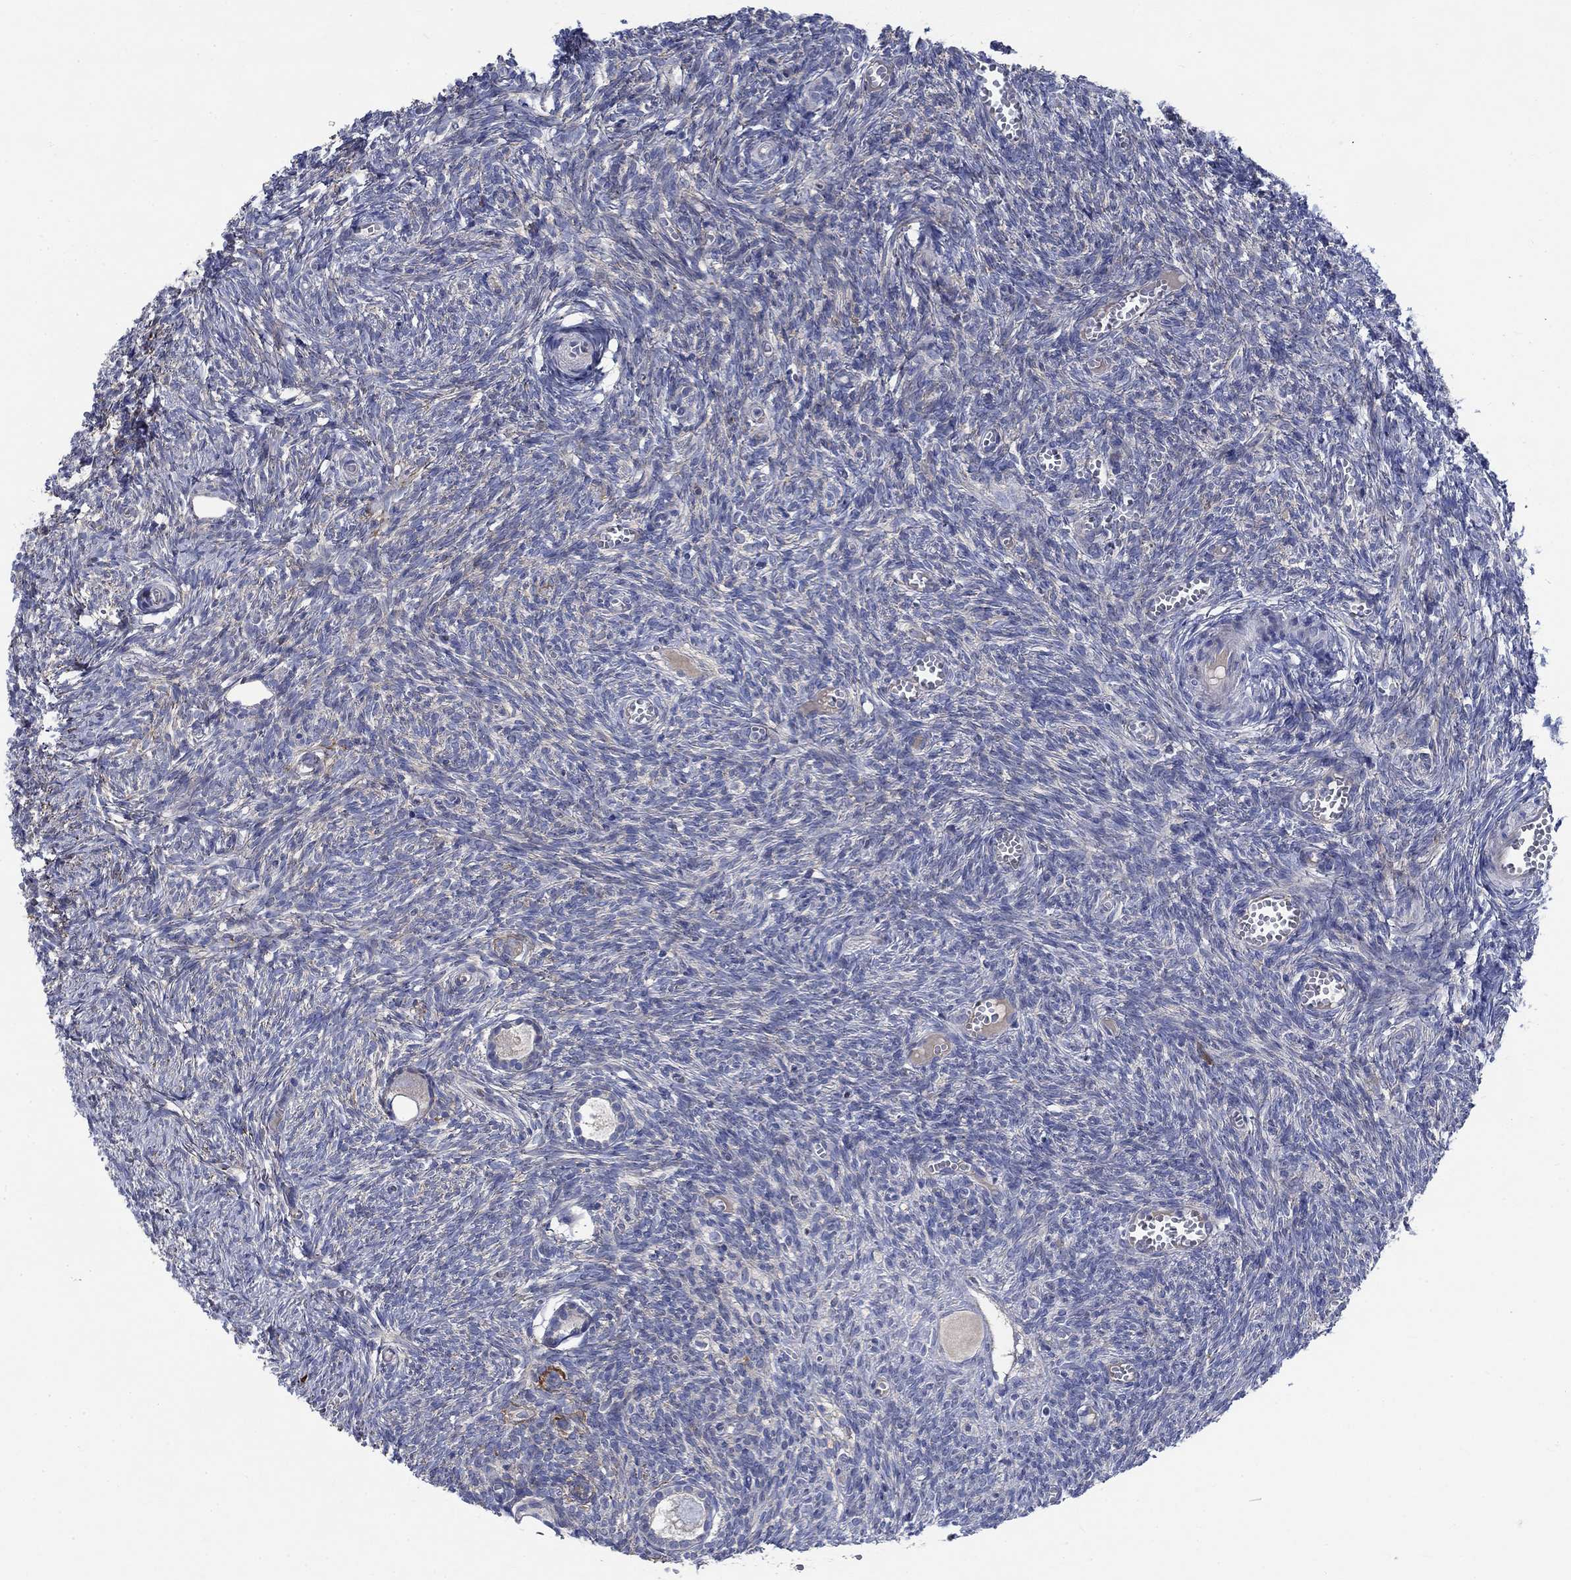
{"staining": {"intensity": "negative", "quantity": "none", "location": "none"}, "tissue": "ovary", "cell_type": "Follicle cells", "image_type": "normal", "snomed": [{"axis": "morphology", "description": "Normal tissue, NOS"}, {"axis": "topography", "description": "Ovary"}], "caption": "IHC of normal ovary demonstrates no positivity in follicle cells.", "gene": "MMP24", "patient": {"sex": "female", "age": 43}}